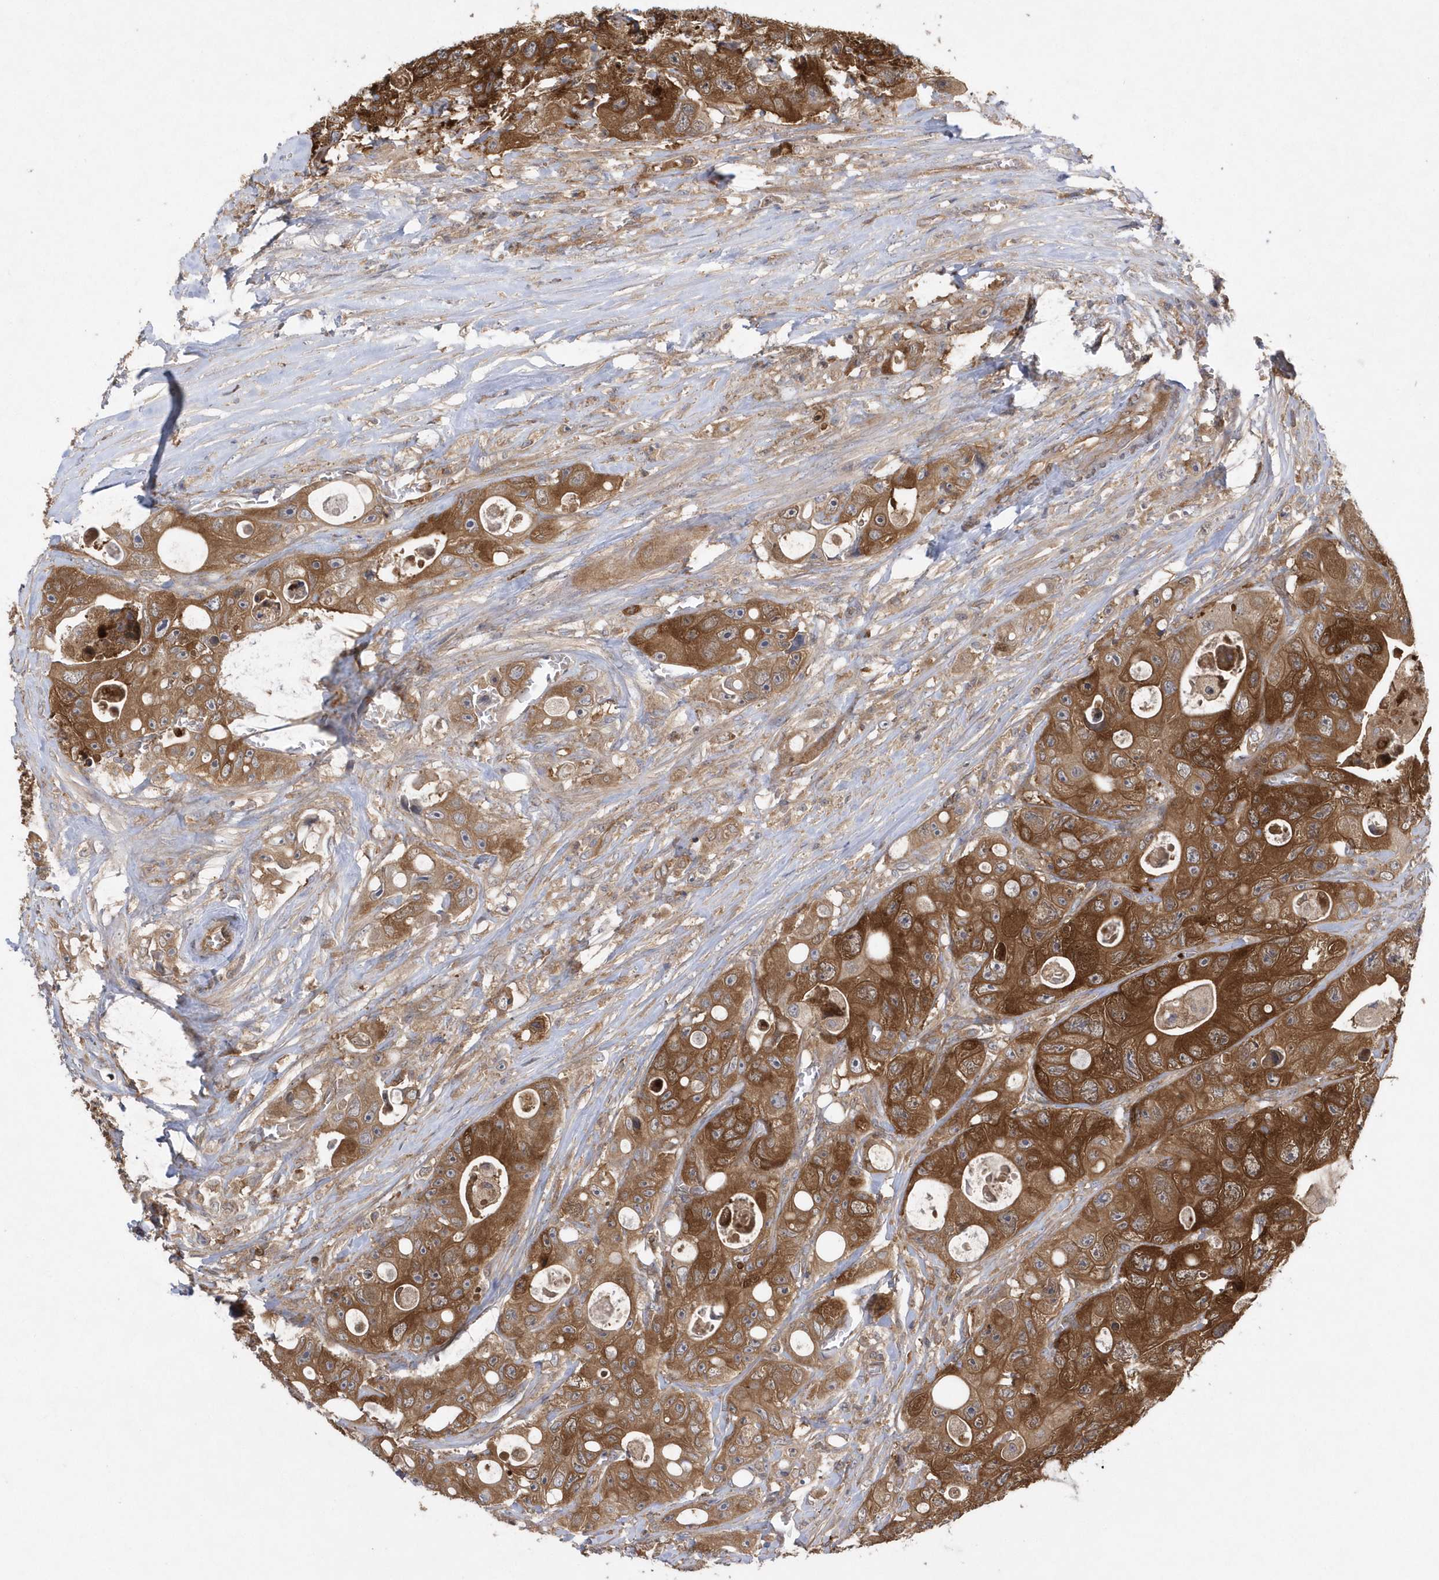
{"staining": {"intensity": "moderate", "quantity": ">75%", "location": "cytoplasmic/membranous"}, "tissue": "colorectal cancer", "cell_type": "Tumor cells", "image_type": "cancer", "snomed": [{"axis": "morphology", "description": "Adenocarcinoma, NOS"}, {"axis": "topography", "description": "Colon"}], "caption": "Immunohistochemistry (IHC) staining of colorectal adenocarcinoma, which shows medium levels of moderate cytoplasmic/membranous expression in approximately >75% of tumor cells indicating moderate cytoplasmic/membranous protein staining. The staining was performed using DAB (brown) for protein detection and nuclei were counterstained in hematoxylin (blue).", "gene": "PAICS", "patient": {"sex": "female", "age": 46}}